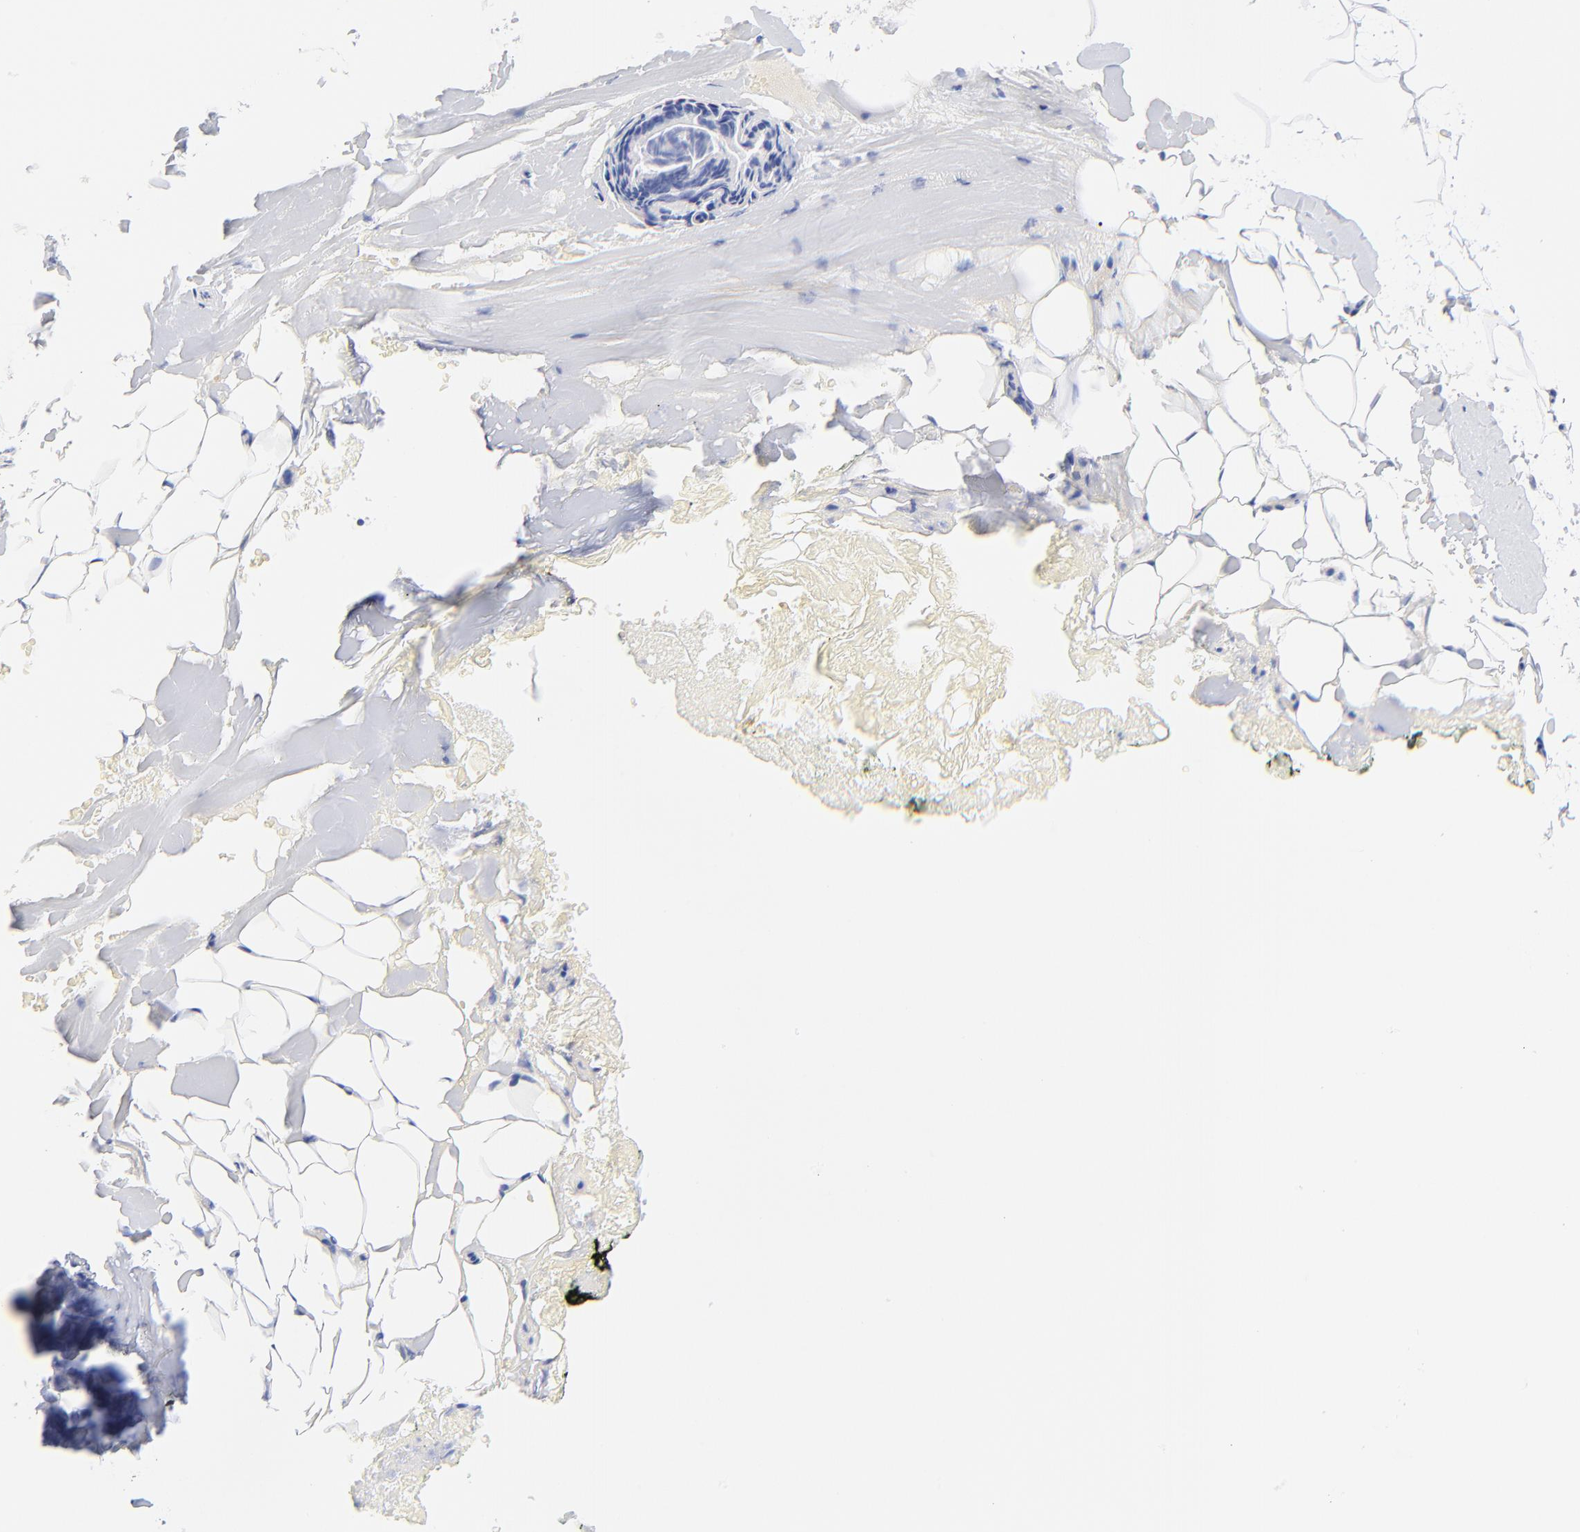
{"staining": {"intensity": "negative", "quantity": "none", "location": "none"}, "tissue": "breast", "cell_type": "Adipocytes", "image_type": "normal", "snomed": [{"axis": "morphology", "description": "Normal tissue, NOS"}, {"axis": "topography", "description": "Breast"}, {"axis": "topography", "description": "Soft tissue"}], "caption": "DAB (3,3'-diaminobenzidine) immunohistochemical staining of normal breast exhibits no significant positivity in adipocytes.", "gene": "SULT4A1", "patient": {"sex": "female", "age": 75}}